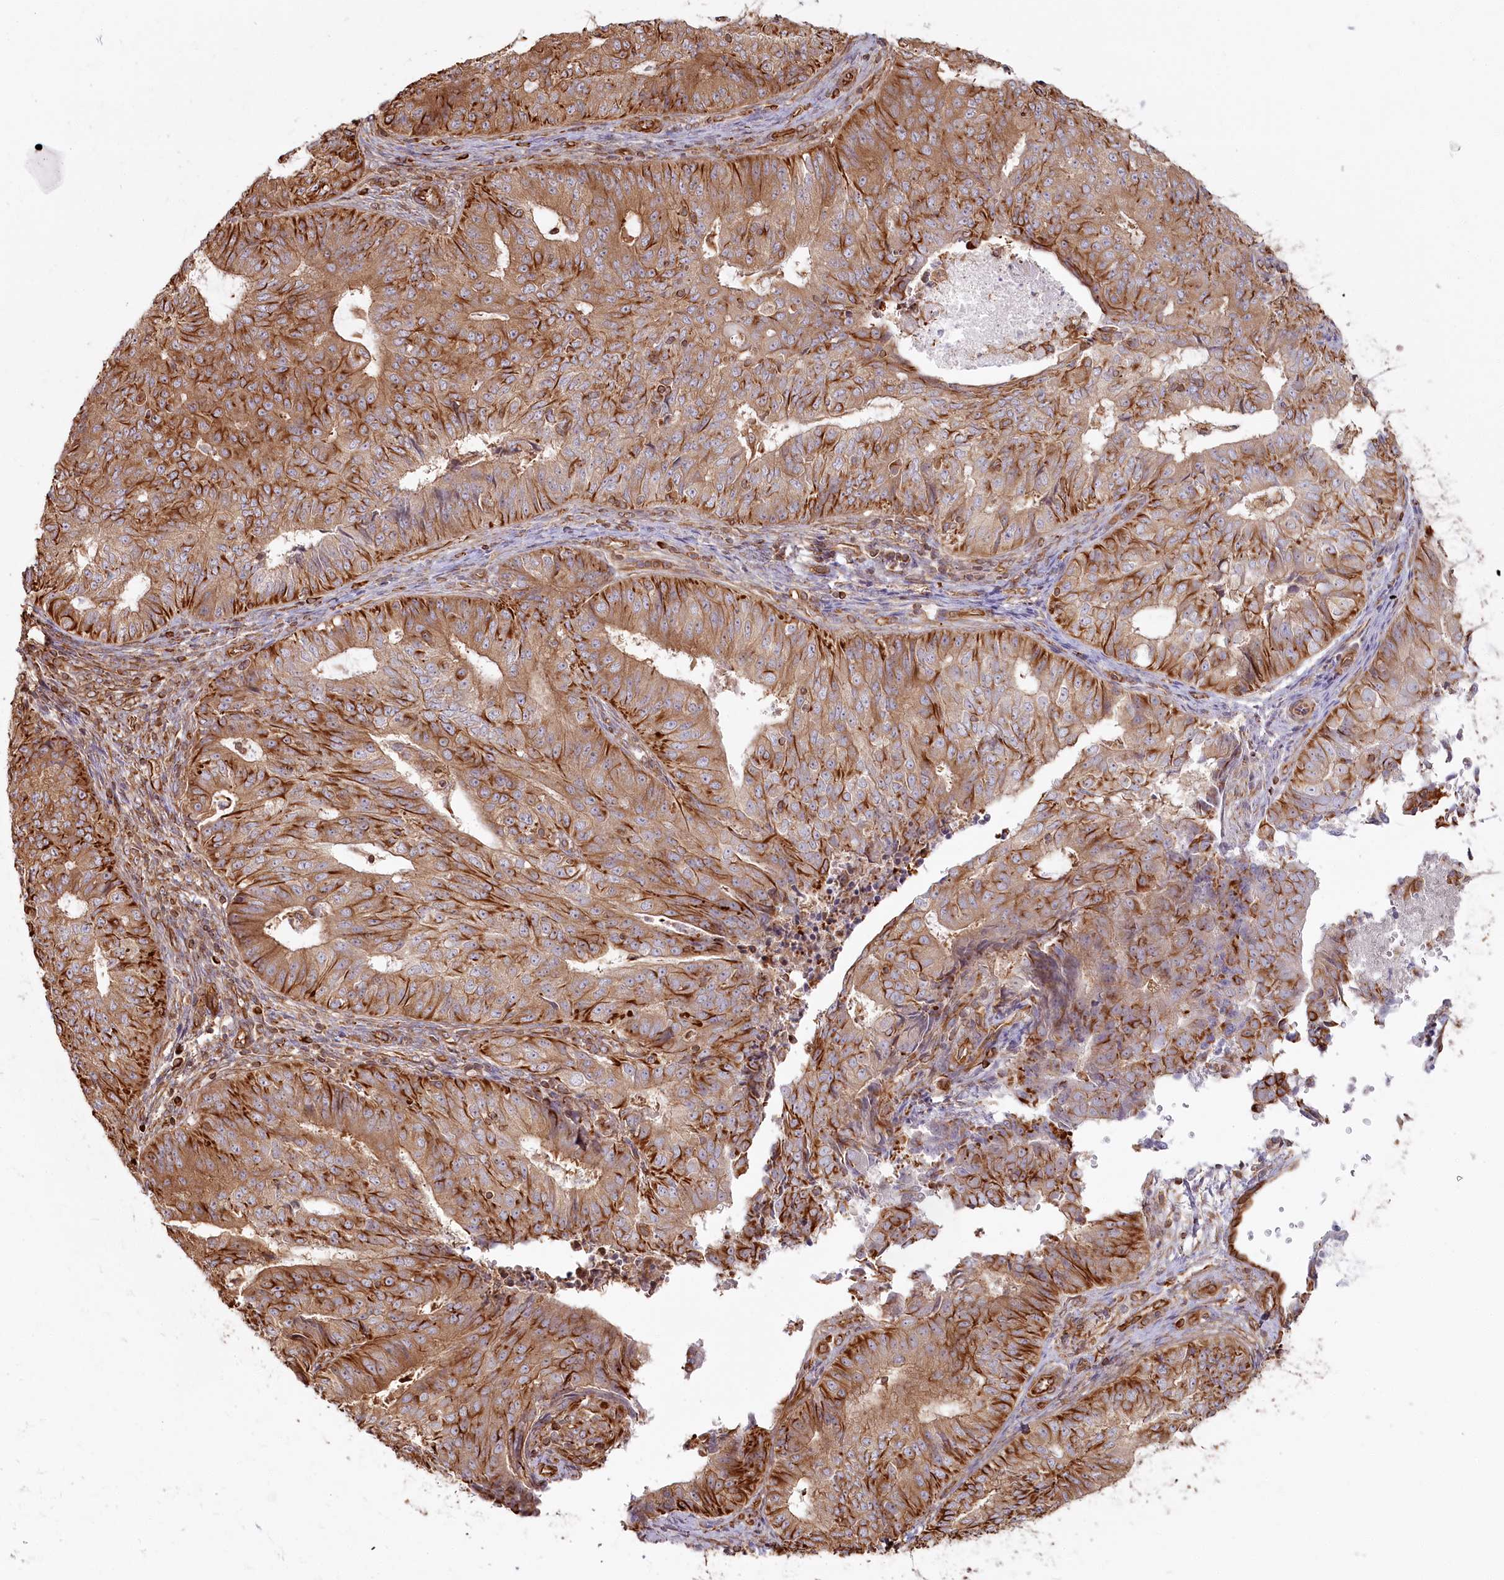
{"staining": {"intensity": "moderate", "quantity": ">75%", "location": "cytoplasmic/membranous"}, "tissue": "endometrial cancer", "cell_type": "Tumor cells", "image_type": "cancer", "snomed": [{"axis": "morphology", "description": "Adenocarcinoma, NOS"}, {"axis": "topography", "description": "Endometrium"}], "caption": "Protein staining shows moderate cytoplasmic/membranous expression in approximately >75% of tumor cells in endometrial cancer (adenocarcinoma).", "gene": "TTC1", "patient": {"sex": "female", "age": 32}}